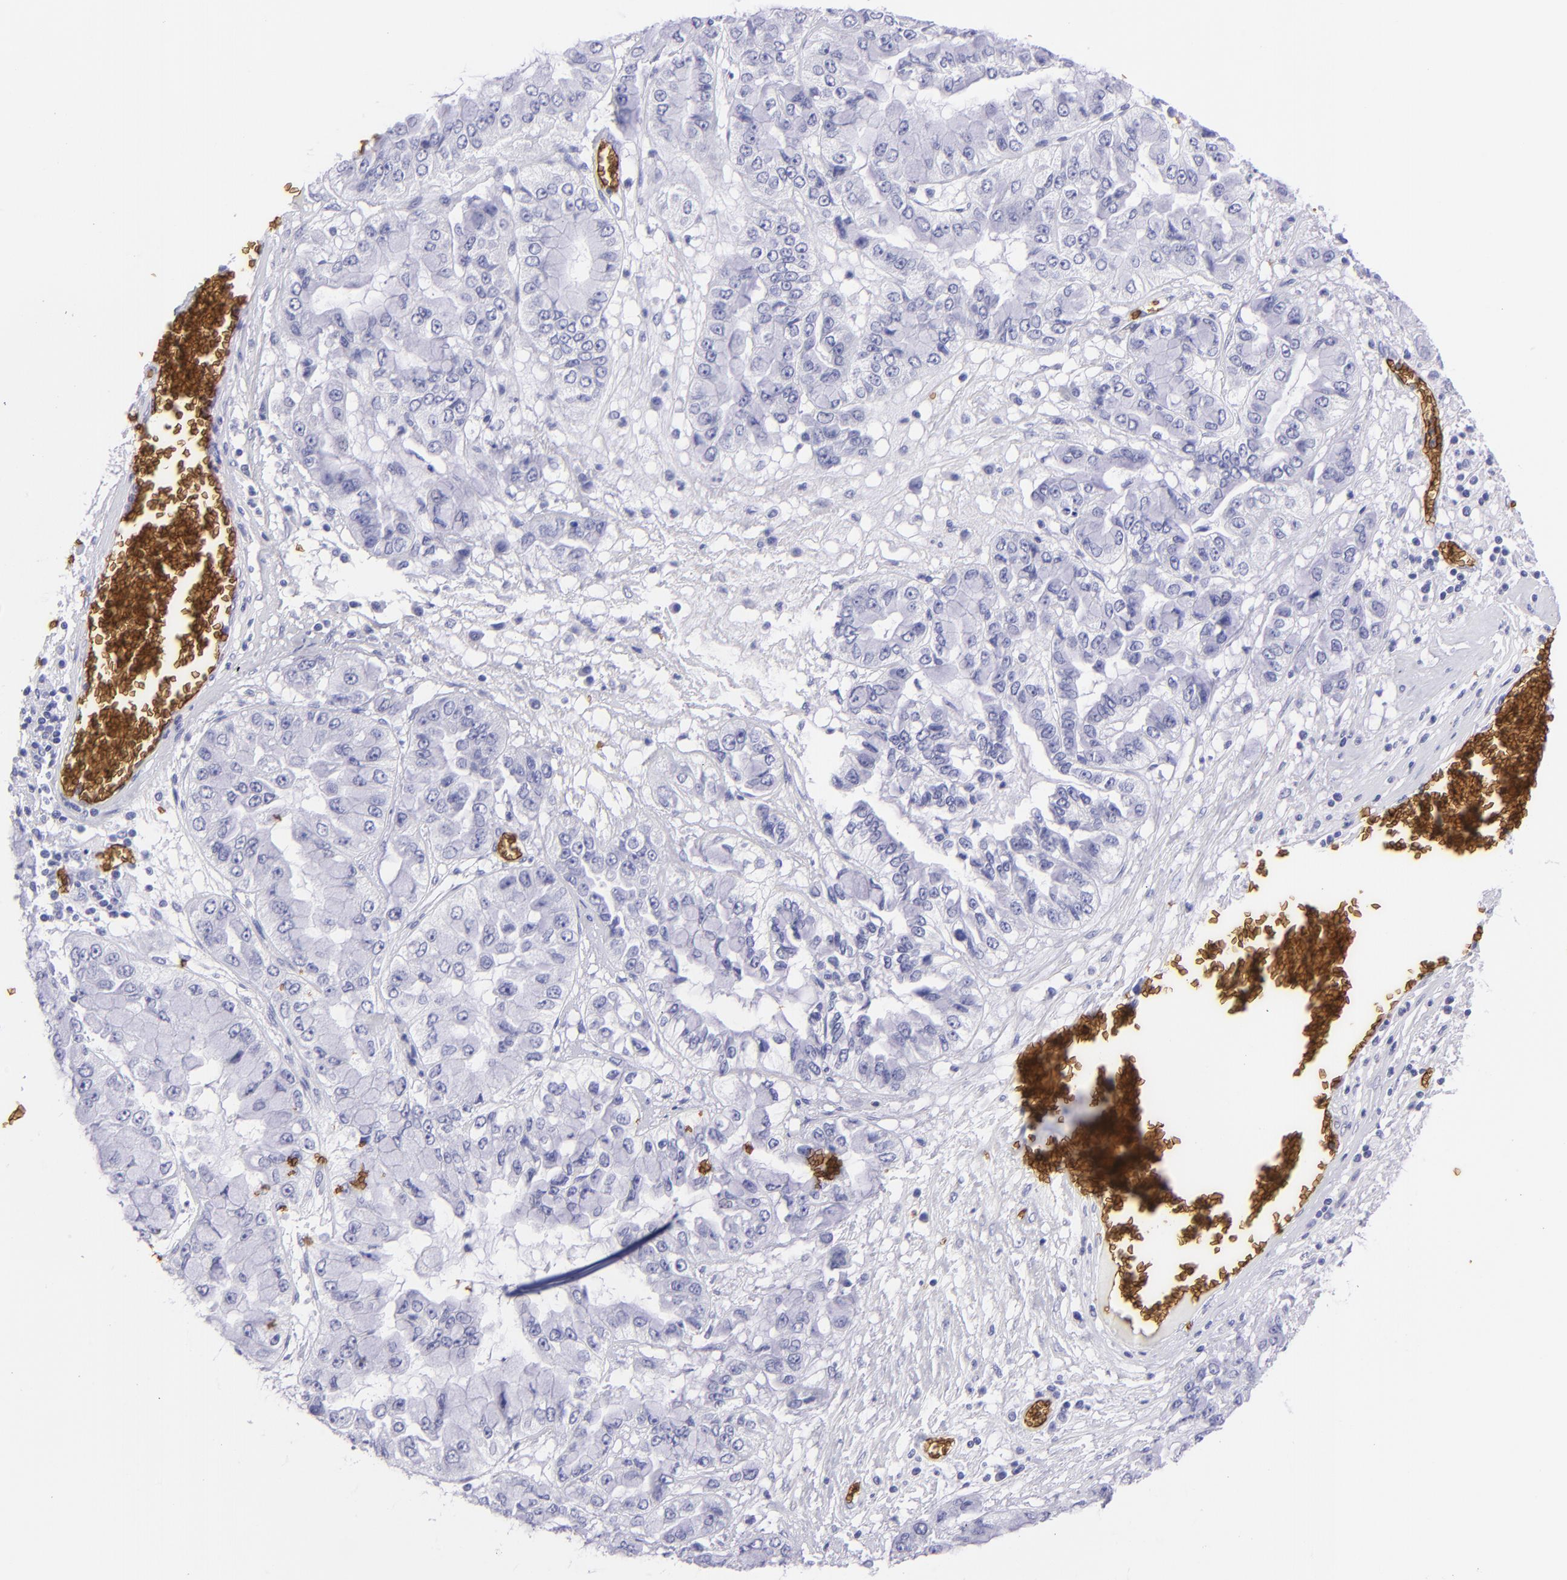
{"staining": {"intensity": "negative", "quantity": "none", "location": "none"}, "tissue": "liver cancer", "cell_type": "Tumor cells", "image_type": "cancer", "snomed": [{"axis": "morphology", "description": "Cholangiocarcinoma"}, {"axis": "topography", "description": "Liver"}], "caption": "IHC of liver cholangiocarcinoma reveals no positivity in tumor cells.", "gene": "GYPA", "patient": {"sex": "female", "age": 79}}